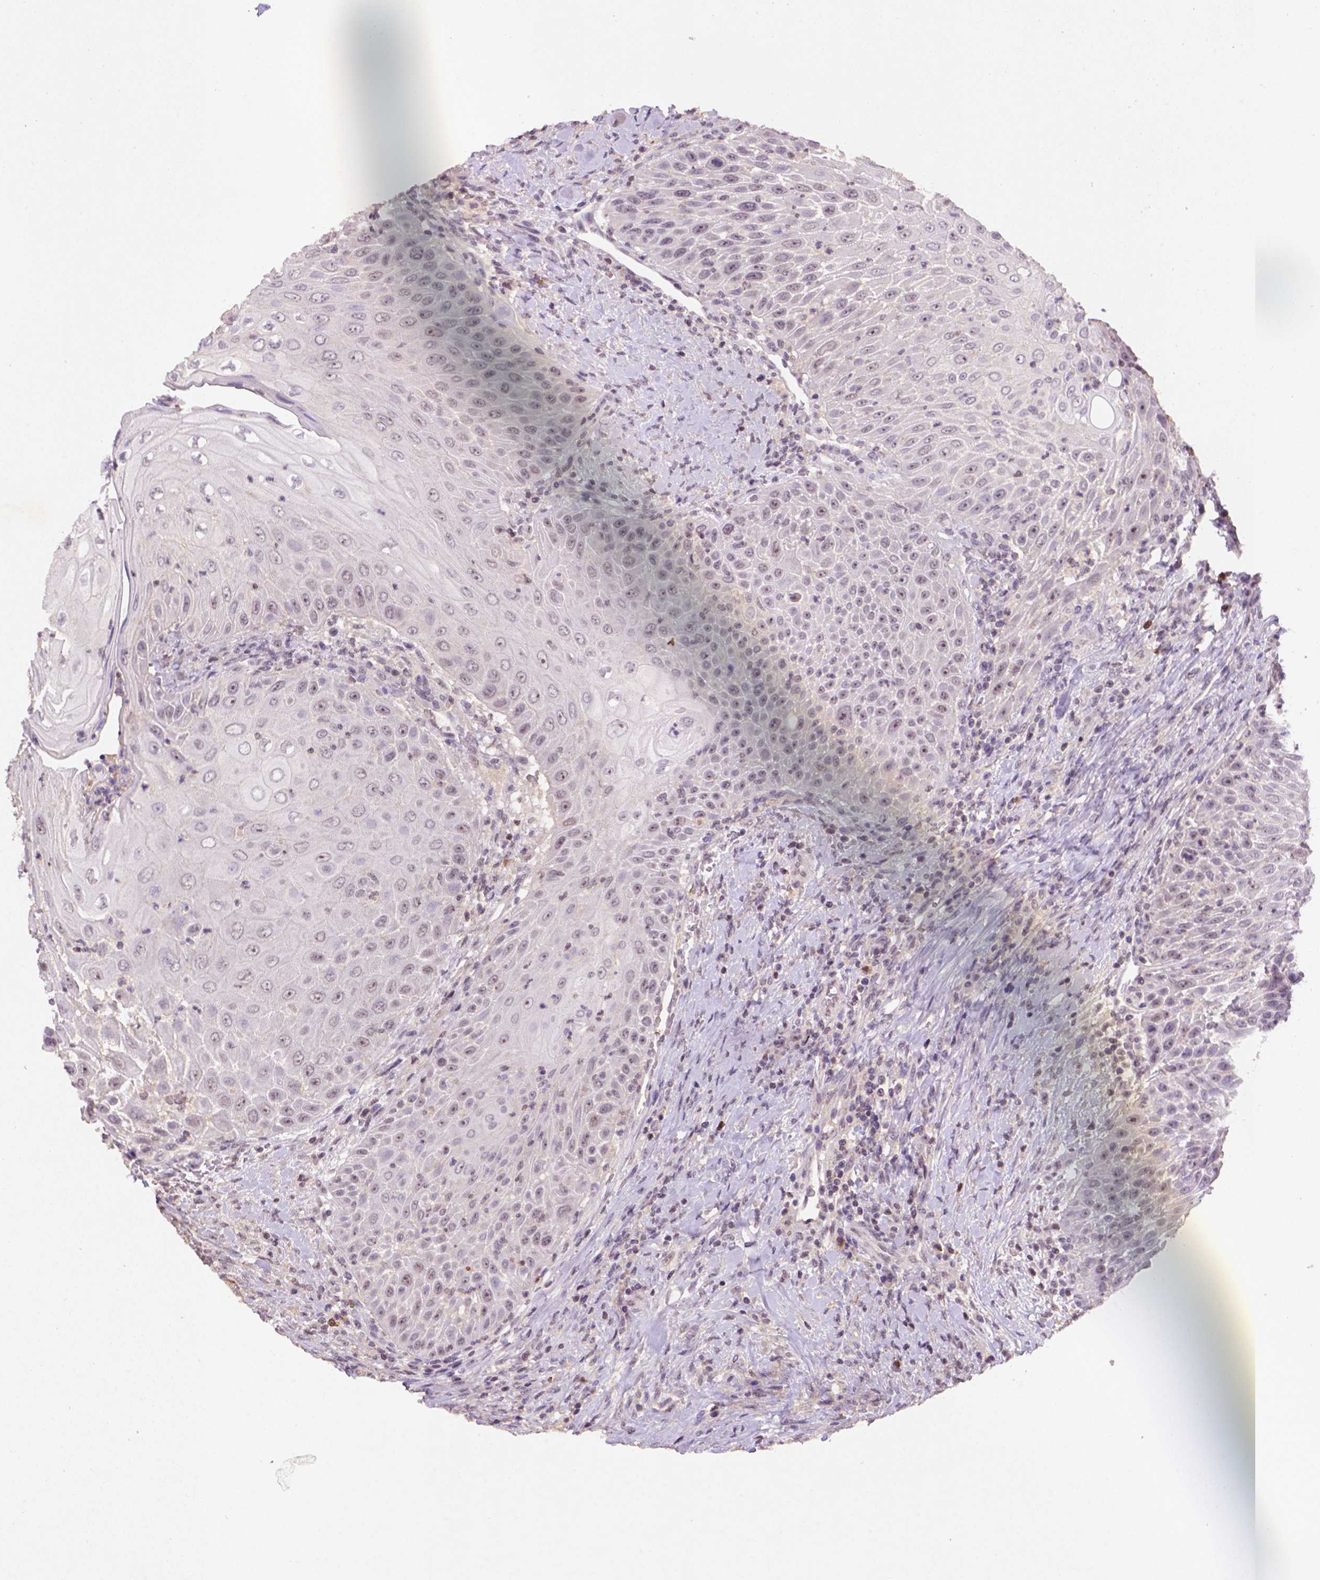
{"staining": {"intensity": "weak", "quantity": "25%-75%", "location": "nuclear"}, "tissue": "head and neck cancer", "cell_type": "Tumor cells", "image_type": "cancer", "snomed": [{"axis": "morphology", "description": "Squamous cell carcinoma, NOS"}, {"axis": "topography", "description": "Head-Neck"}], "caption": "Head and neck cancer (squamous cell carcinoma) stained for a protein displays weak nuclear positivity in tumor cells. Nuclei are stained in blue.", "gene": "SCML4", "patient": {"sex": "male", "age": 69}}